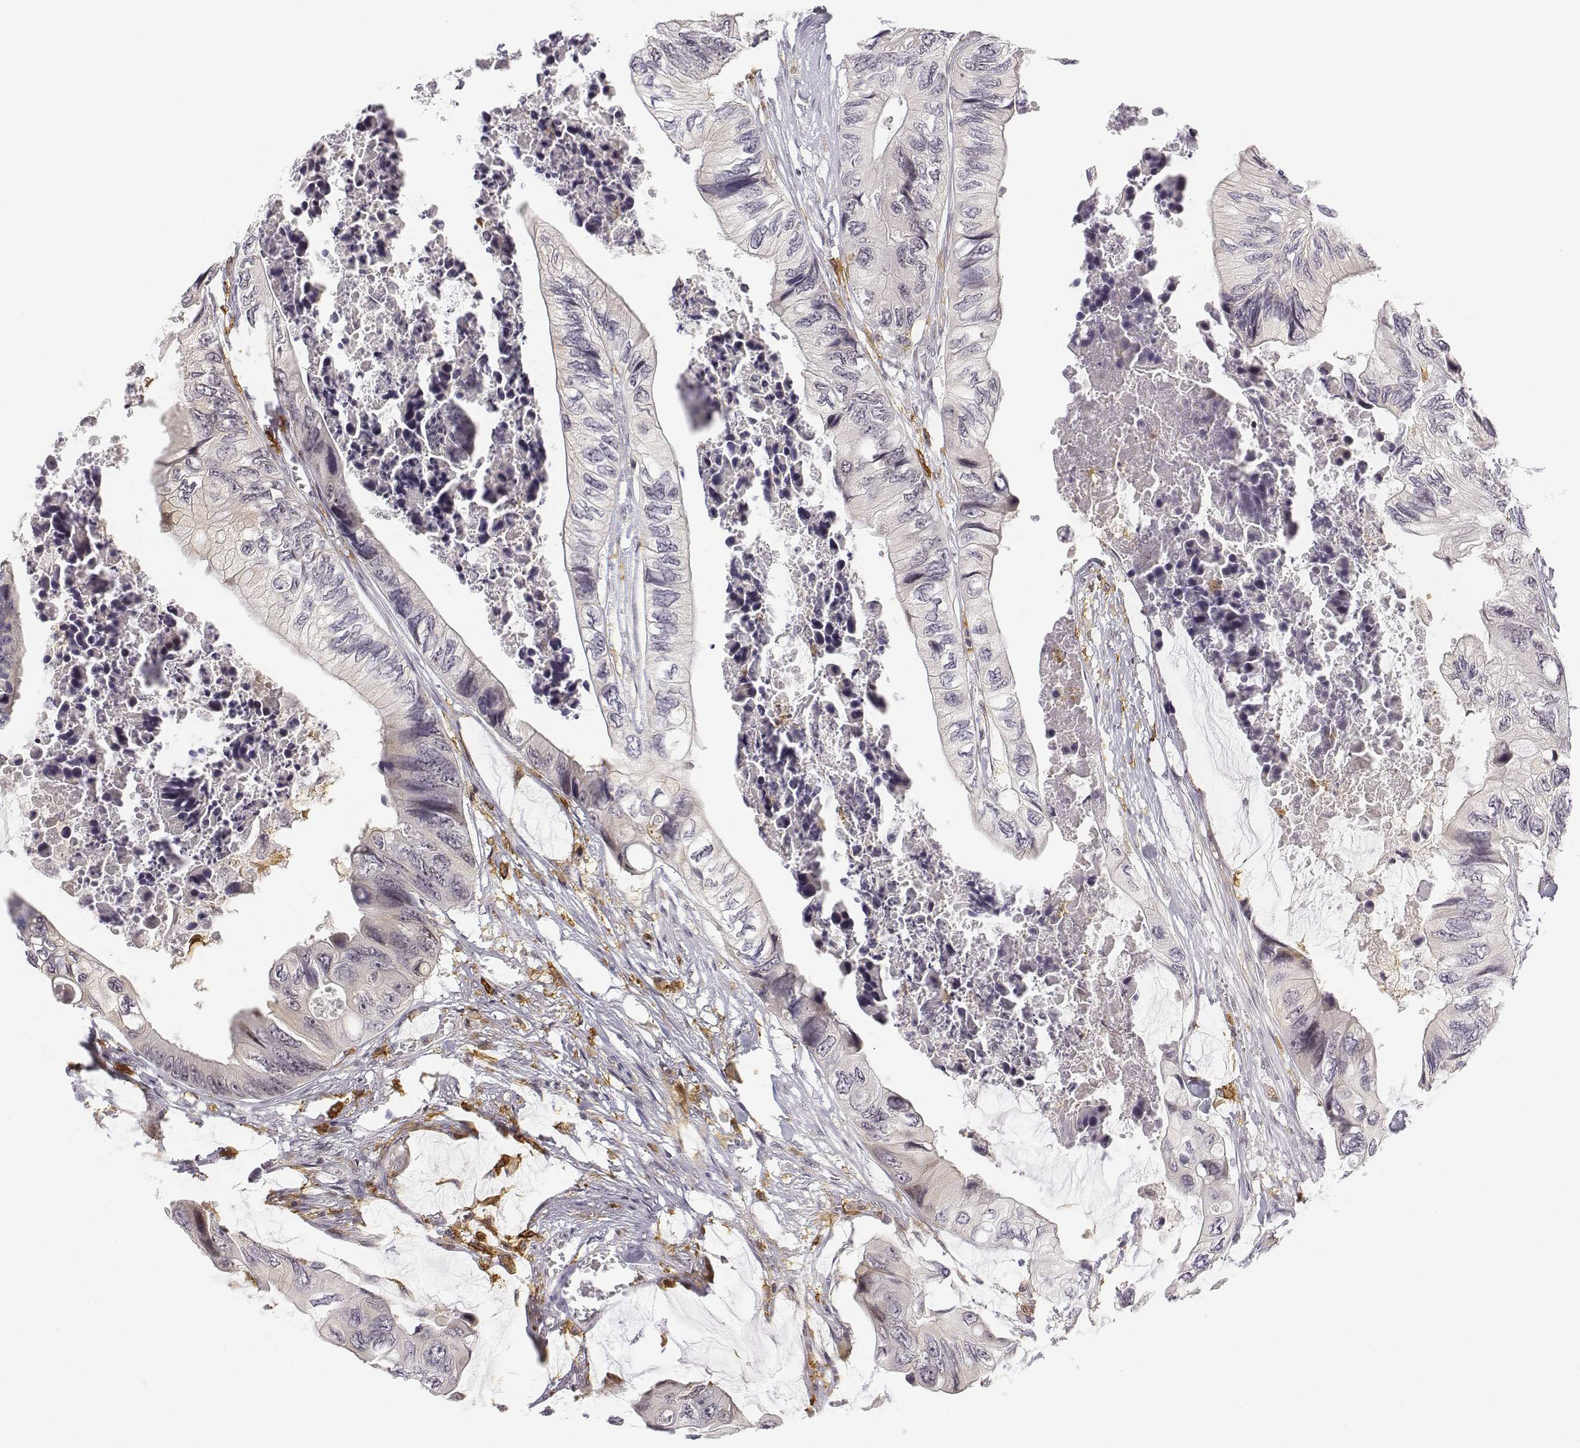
{"staining": {"intensity": "negative", "quantity": "none", "location": "none"}, "tissue": "colorectal cancer", "cell_type": "Tumor cells", "image_type": "cancer", "snomed": [{"axis": "morphology", "description": "Adenocarcinoma, NOS"}, {"axis": "topography", "description": "Rectum"}], "caption": "This is an immunohistochemistry (IHC) micrograph of adenocarcinoma (colorectal). There is no expression in tumor cells.", "gene": "CD14", "patient": {"sex": "male", "age": 63}}